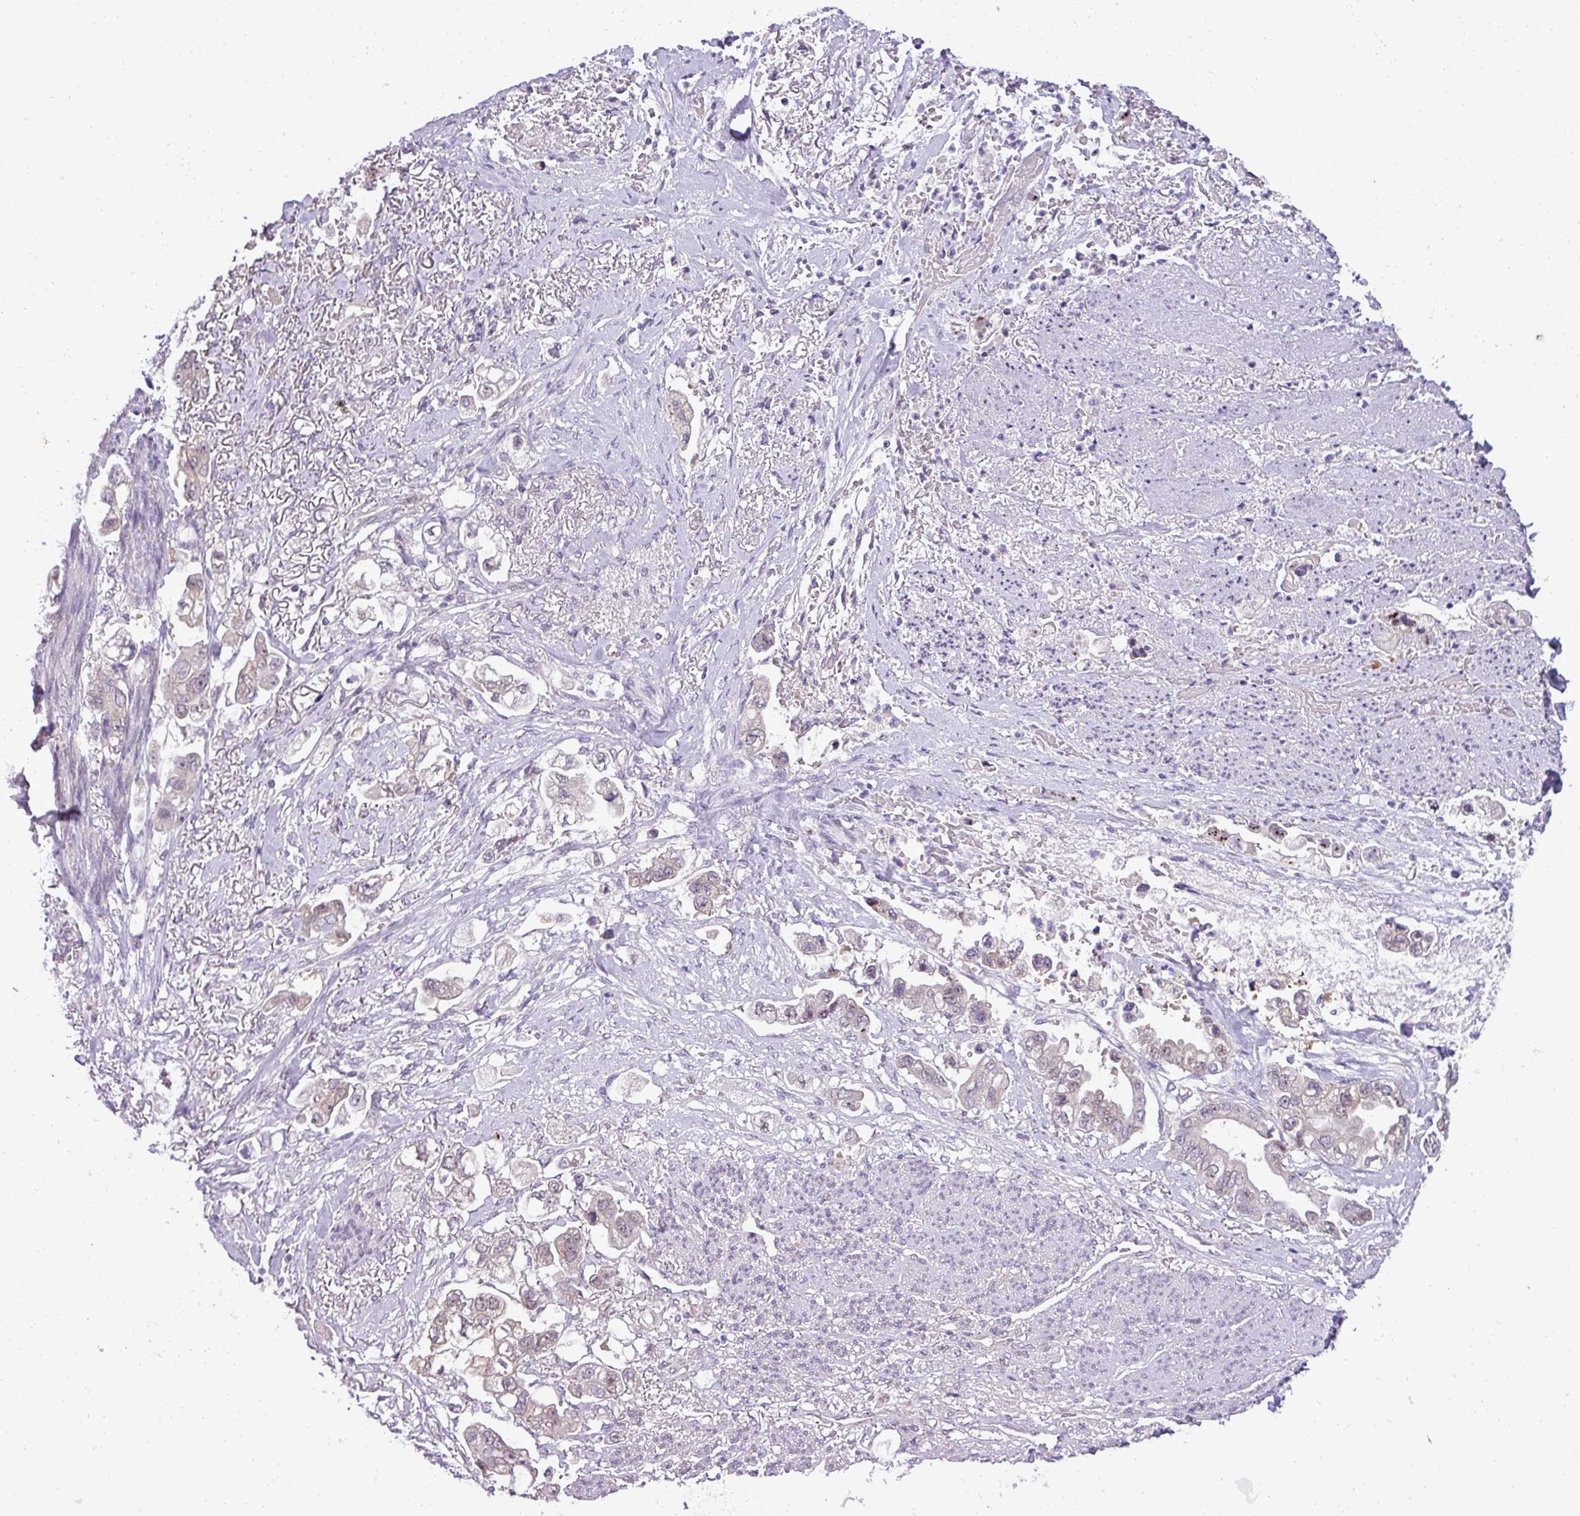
{"staining": {"intensity": "negative", "quantity": "none", "location": "none"}, "tissue": "stomach cancer", "cell_type": "Tumor cells", "image_type": "cancer", "snomed": [{"axis": "morphology", "description": "Adenocarcinoma, NOS"}, {"axis": "topography", "description": "Stomach"}], "caption": "A histopathology image of human stomach adenocarcinoma is negative for staining in tumor cells. (DAB (3,3'-diaminobenzidine) immunohistochemistry (IHC) with hematoxylin counter stain).", "gene": "MAK16", "patient": {"sex": "male", "age": 62}}